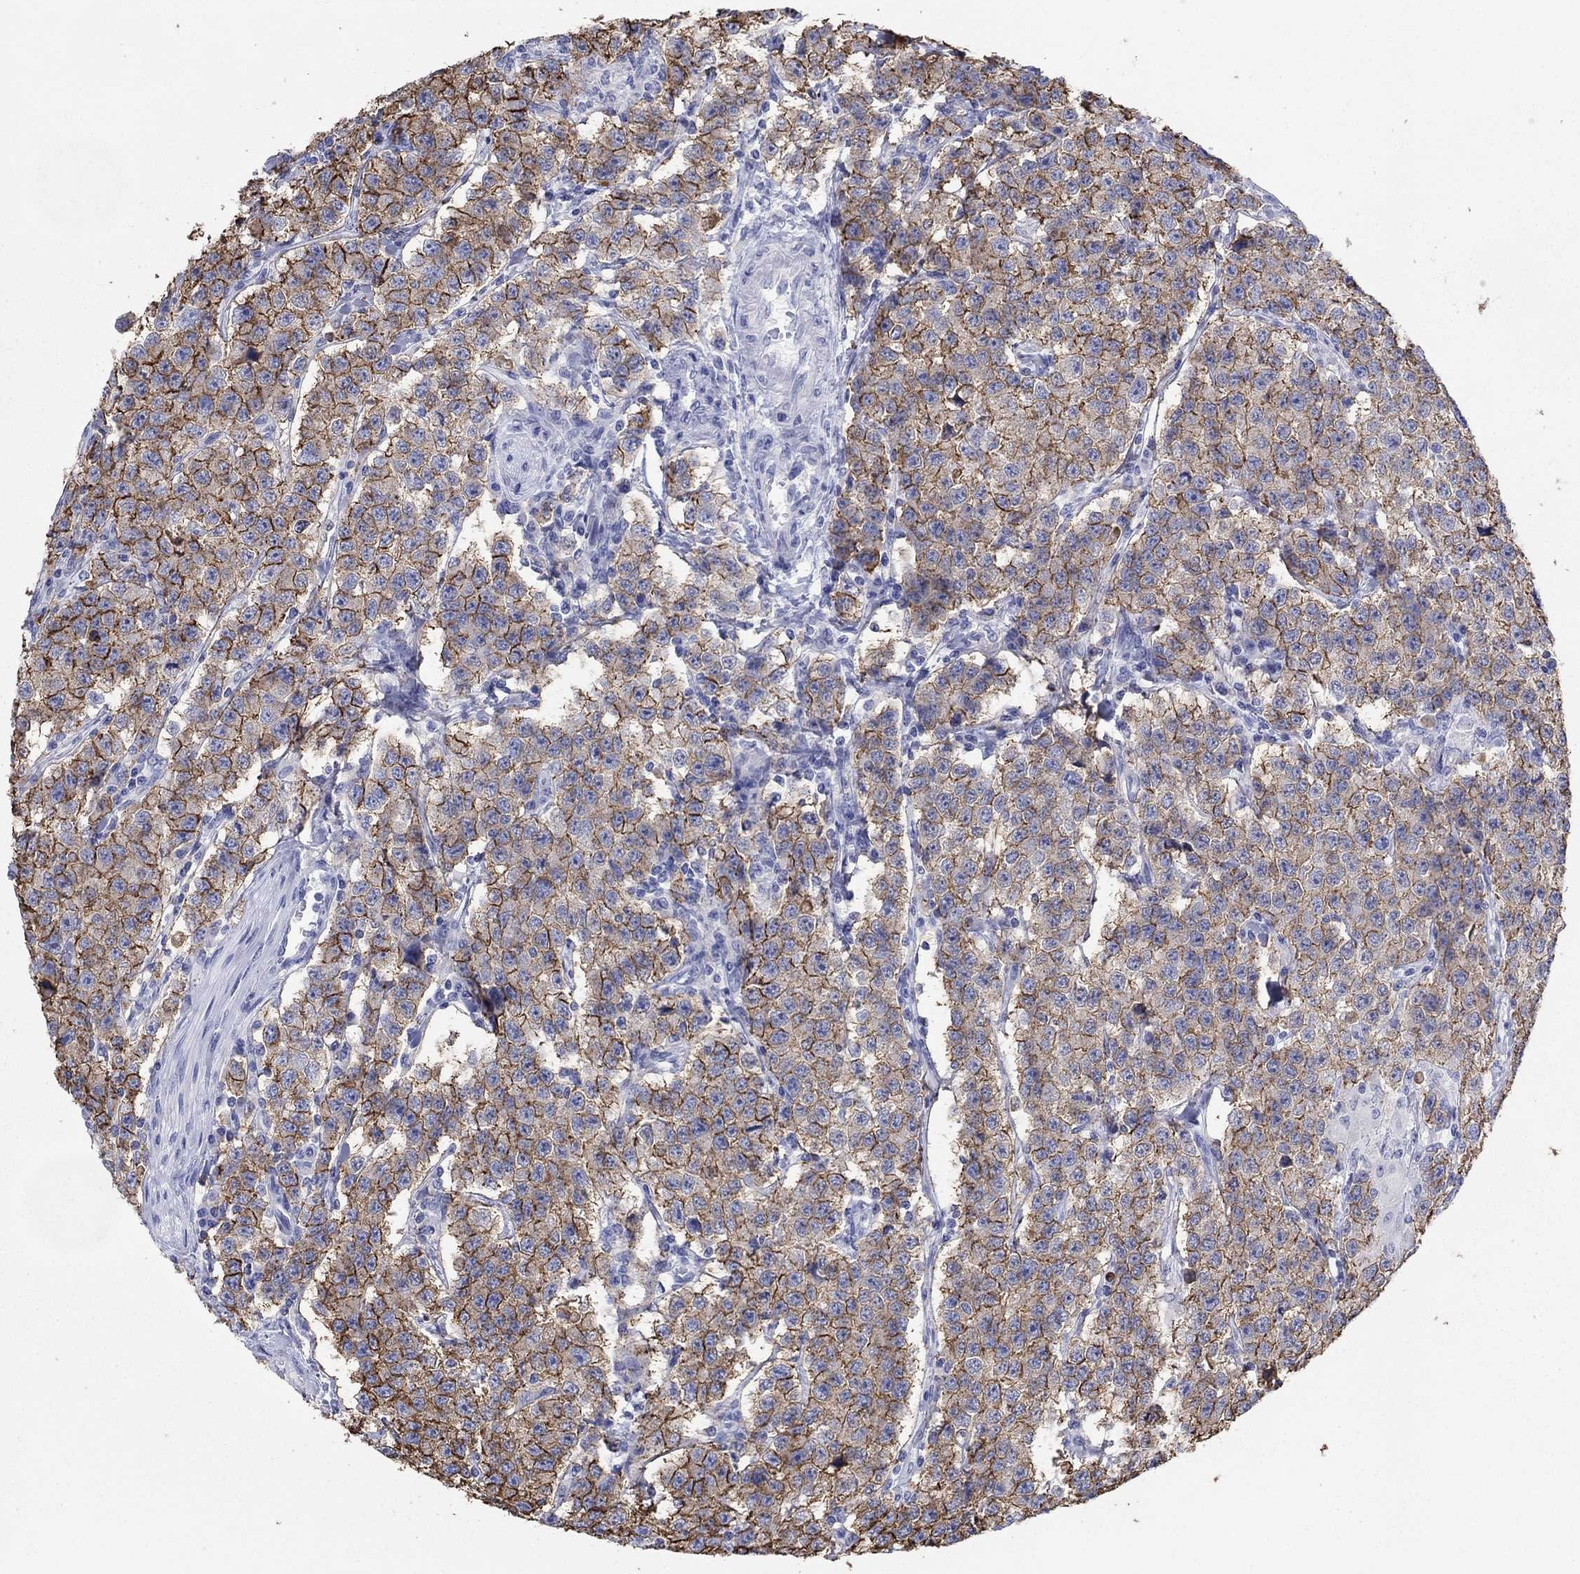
{"staining": {"intensity": "strong", "quantity": ">75%", "location": "cytoplasmic/membranous"}, "tissue": "testis cancer", "cell_type": "Tumor cells", "image_type": "cancer", "snomed": [{"axis": "morphology", "description": "Seminoma, NOS"}, {"axis": "topography", "description": "Testis"}], "caption": "Immunohistochemical staining of seminoma (testis) displays strong cytoplasmic/membranous protein staining in about >75% of tumor cells. Nuclei are stained in blue.", "gene": "ERICH3", "patient": {"sex": "male", "age": 59}}